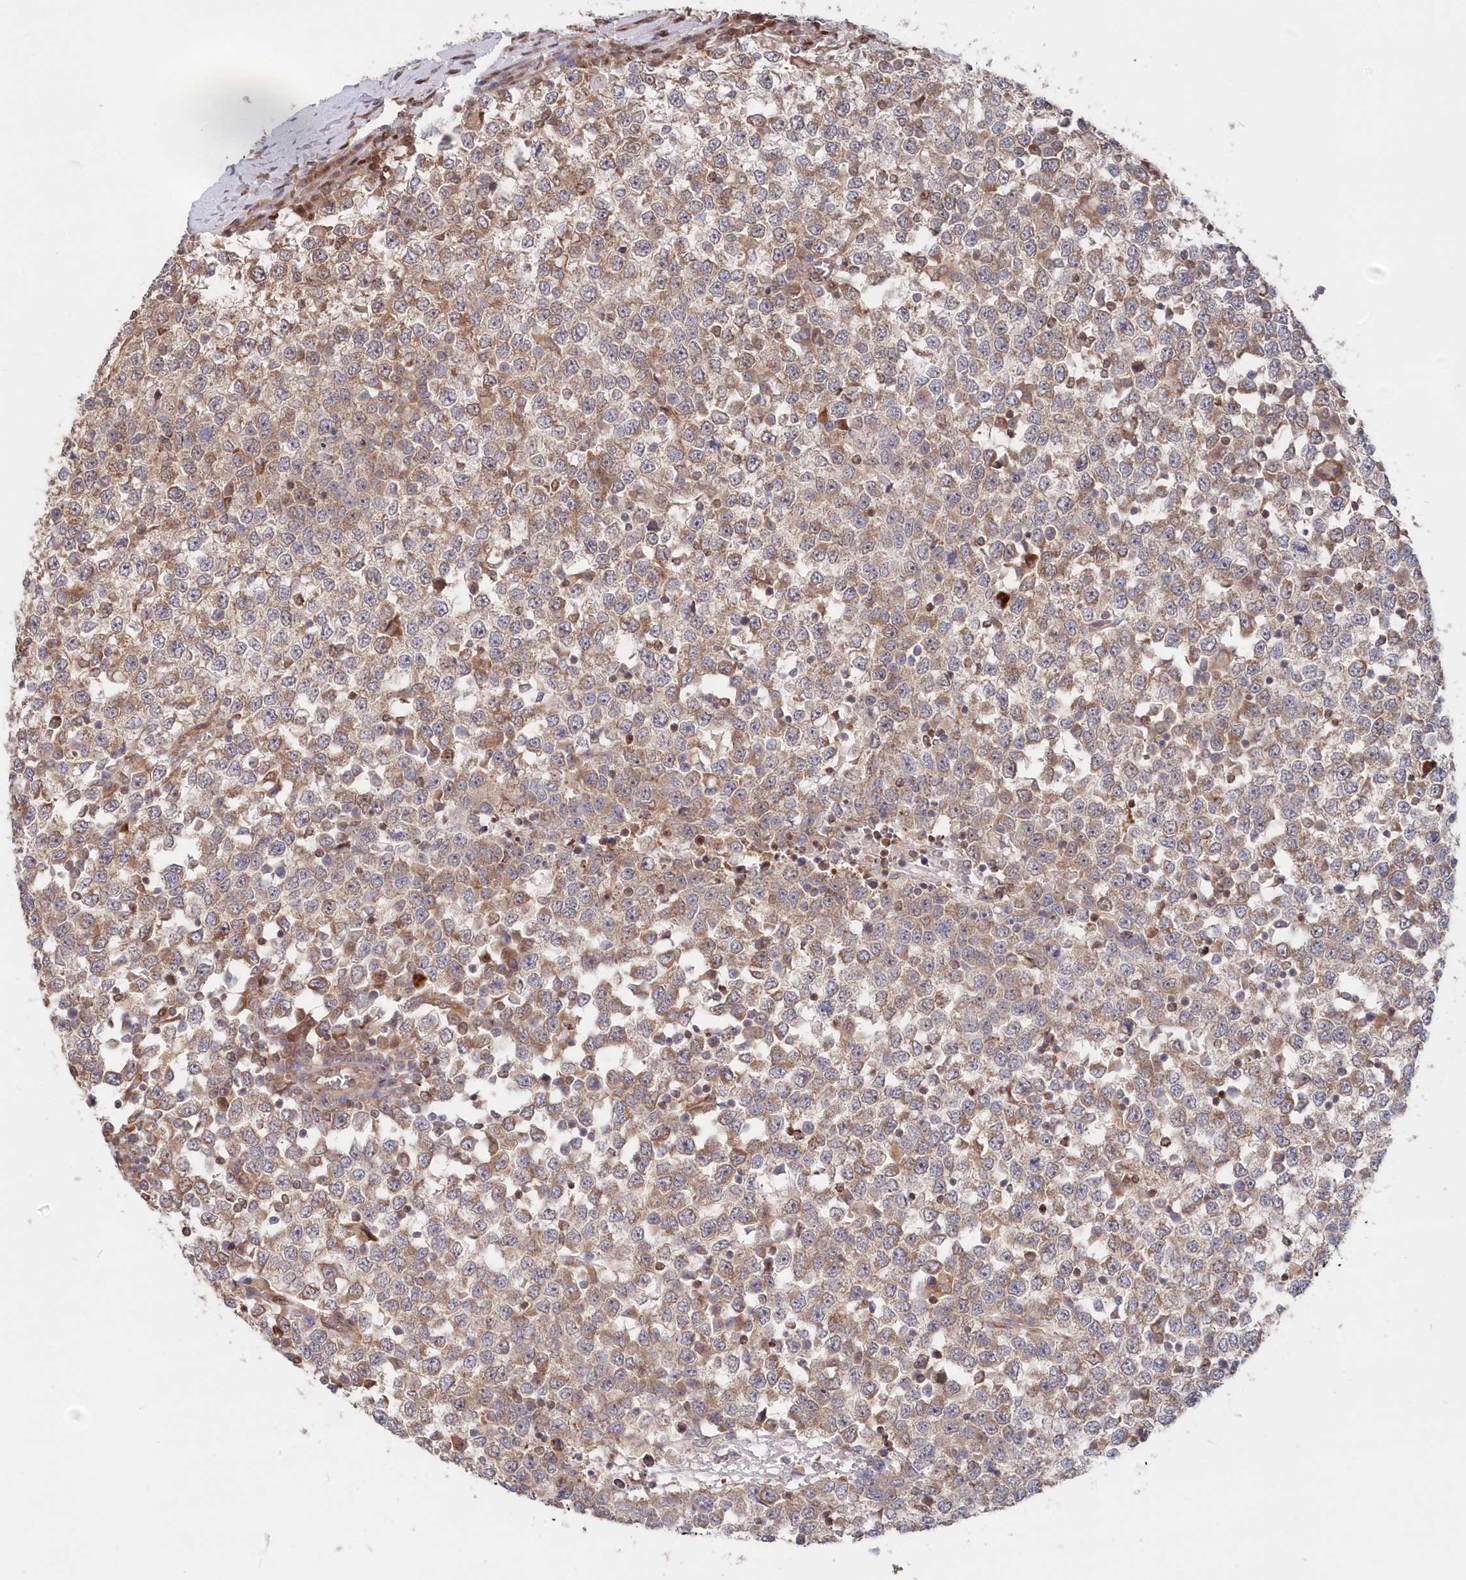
{"staining": {"intensity": "moderate", "quantity": ">75%", "location": "cytoplasmic/membranous"}, "tissue": "testis cancer", "cell_type": "Tumor cells", "image_type": "cancer", "snomed": [{"axis": "morphology", "description": "Seminoma, NOS"}, {"axis": "topography", "description": "Testis"}], "caption": "Seminoma (testis) tissue exhibits moderate cytoplasmic/membranous expression in approximately >75% of tumor cells, visualized by immunohistochemistry.", "gene": "ABHD14B", "patient": {"sex": "male", "age": 65}}